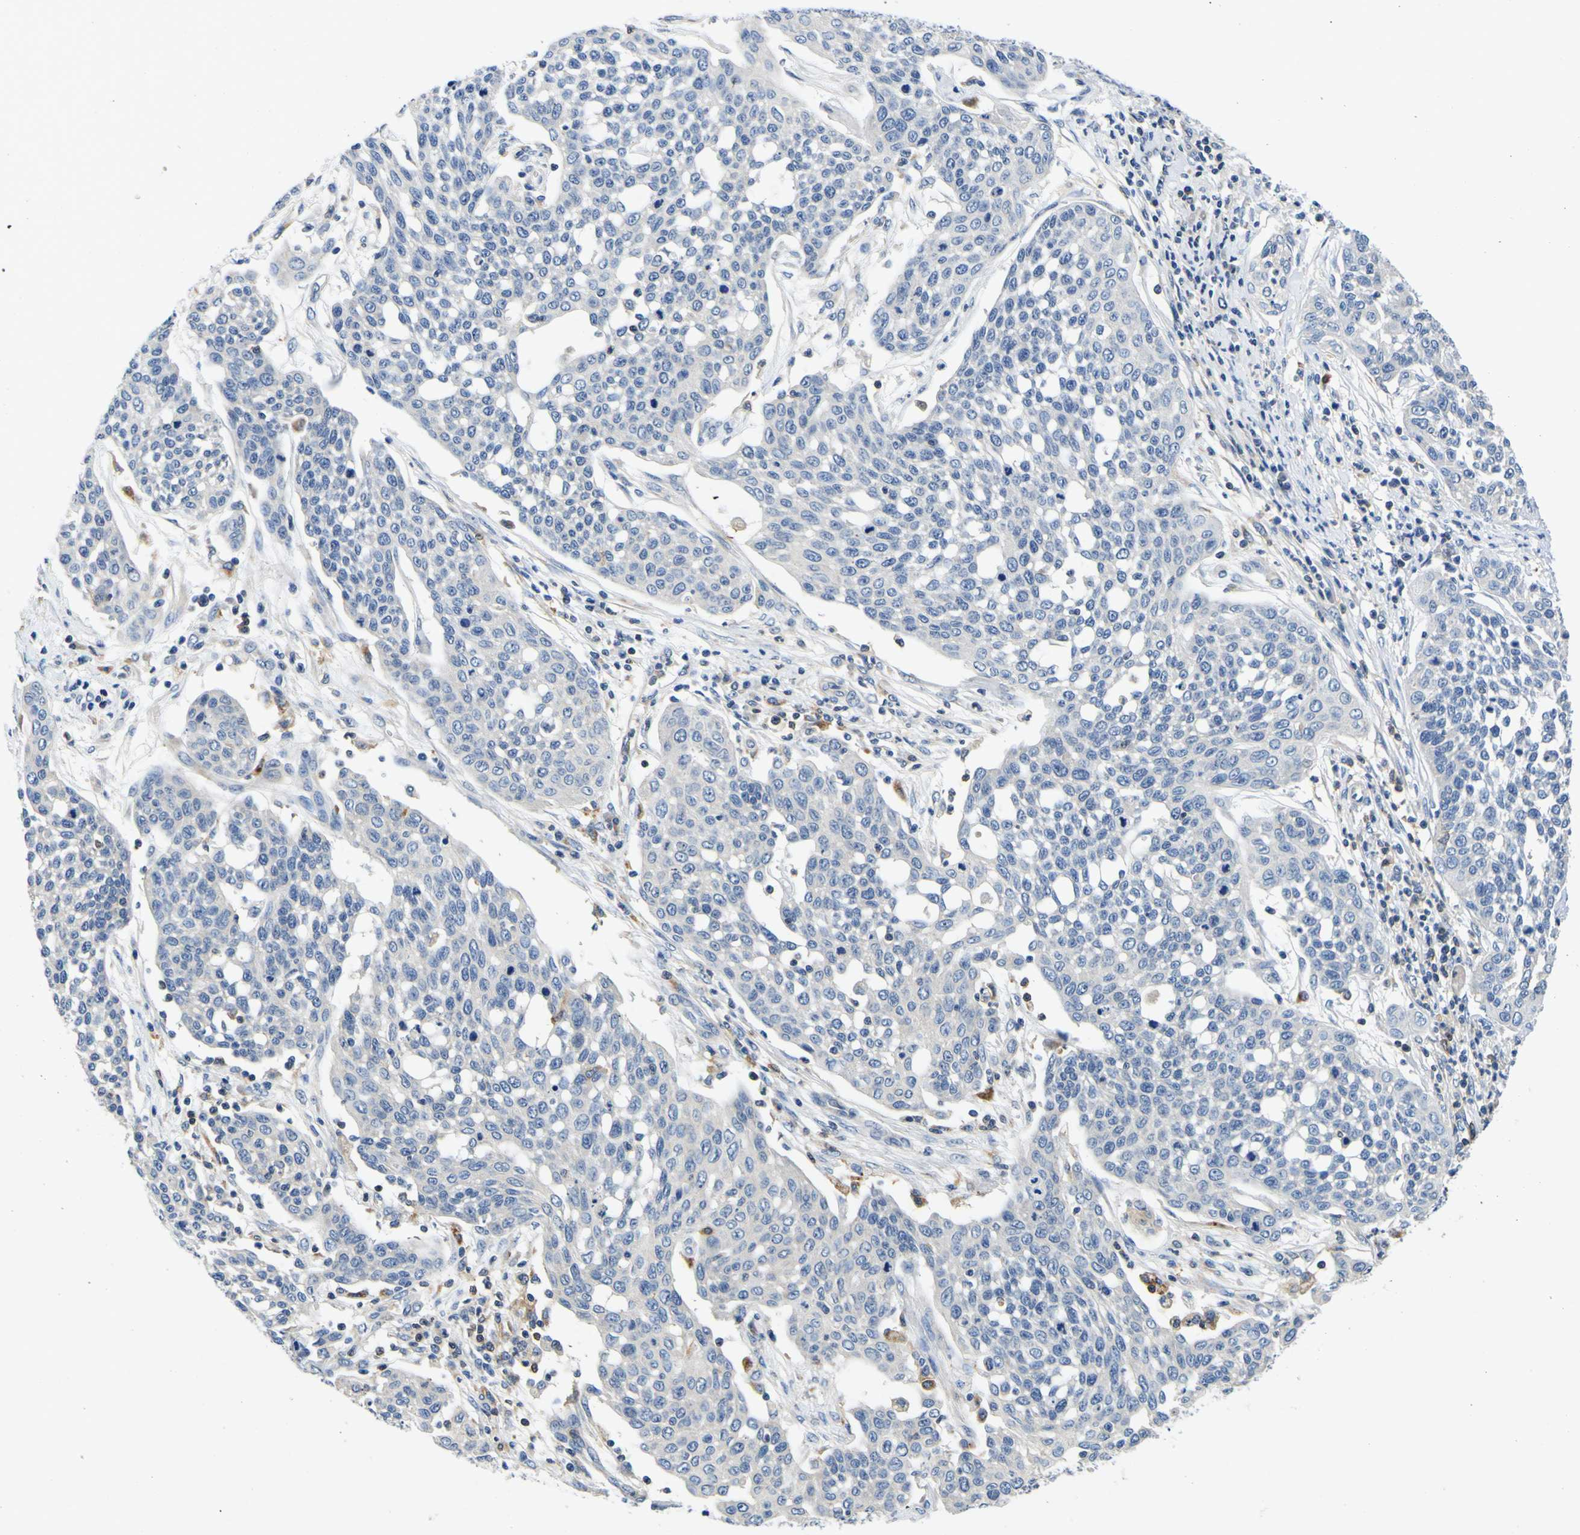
{"staining": {"intensity": "negative", "quantity": "none", "location": "none"}, "tissue": "cervical cancer", "cell_type": "Tumor cells", "image_type": "cancer", "snomed": [{"axis": "morphology", "description": "Squamous cell carcinoma, NOS"}, {"axis": "topography", "description": "Cervix"}], "caption": "An immunohistochemistry (IHC) histopathology image of cervical squamous cell carcinoma is shown. There is no staining in tumor cells of cervical squamous cell carcinoma.", "gene": "TNIK", "patient": {"sex": "female", "age": 34}}